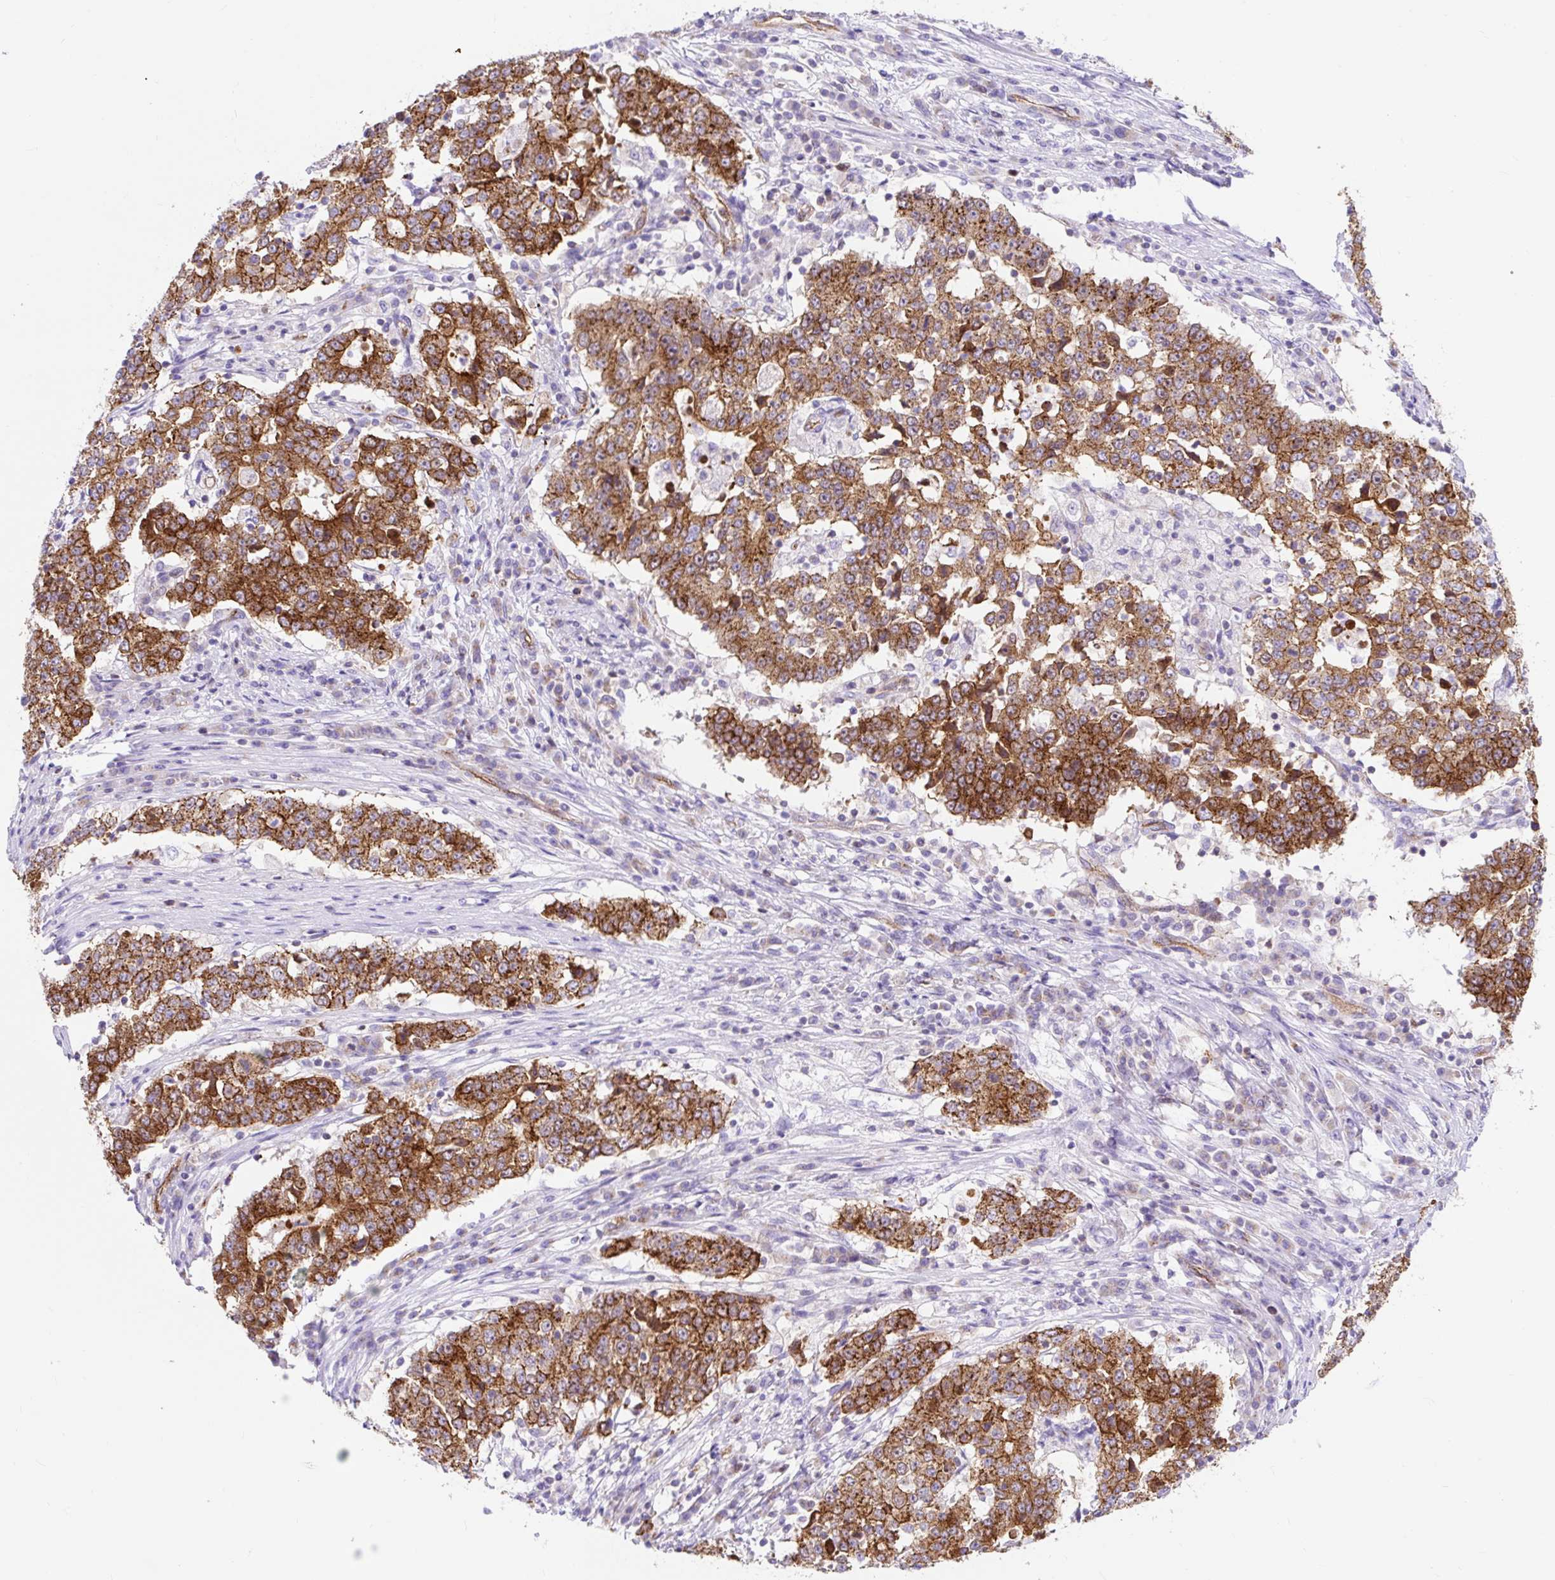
{"staining": {"intensity": "strong", "quantity": ">75%", "location": "cytoplasmic/membranous"}, "tissue": "stomach cancer", "cell_type": "Tumor cells", "image_type": "cancer", "snomed": [{"axis": "morphology", "description": "Adenocarcinoma, NOS"}, {"axis": "topography", "description": "Stomach"}], "caption": "An image showing strong cytoplasmic/membranous positivity in about >75% of tumor cells in adenocarcinoma (stomach), as visualized by brown immunohistochemical staining.", "gene": "HIP1R", "patient": {"sex": "male", "age": 59}}